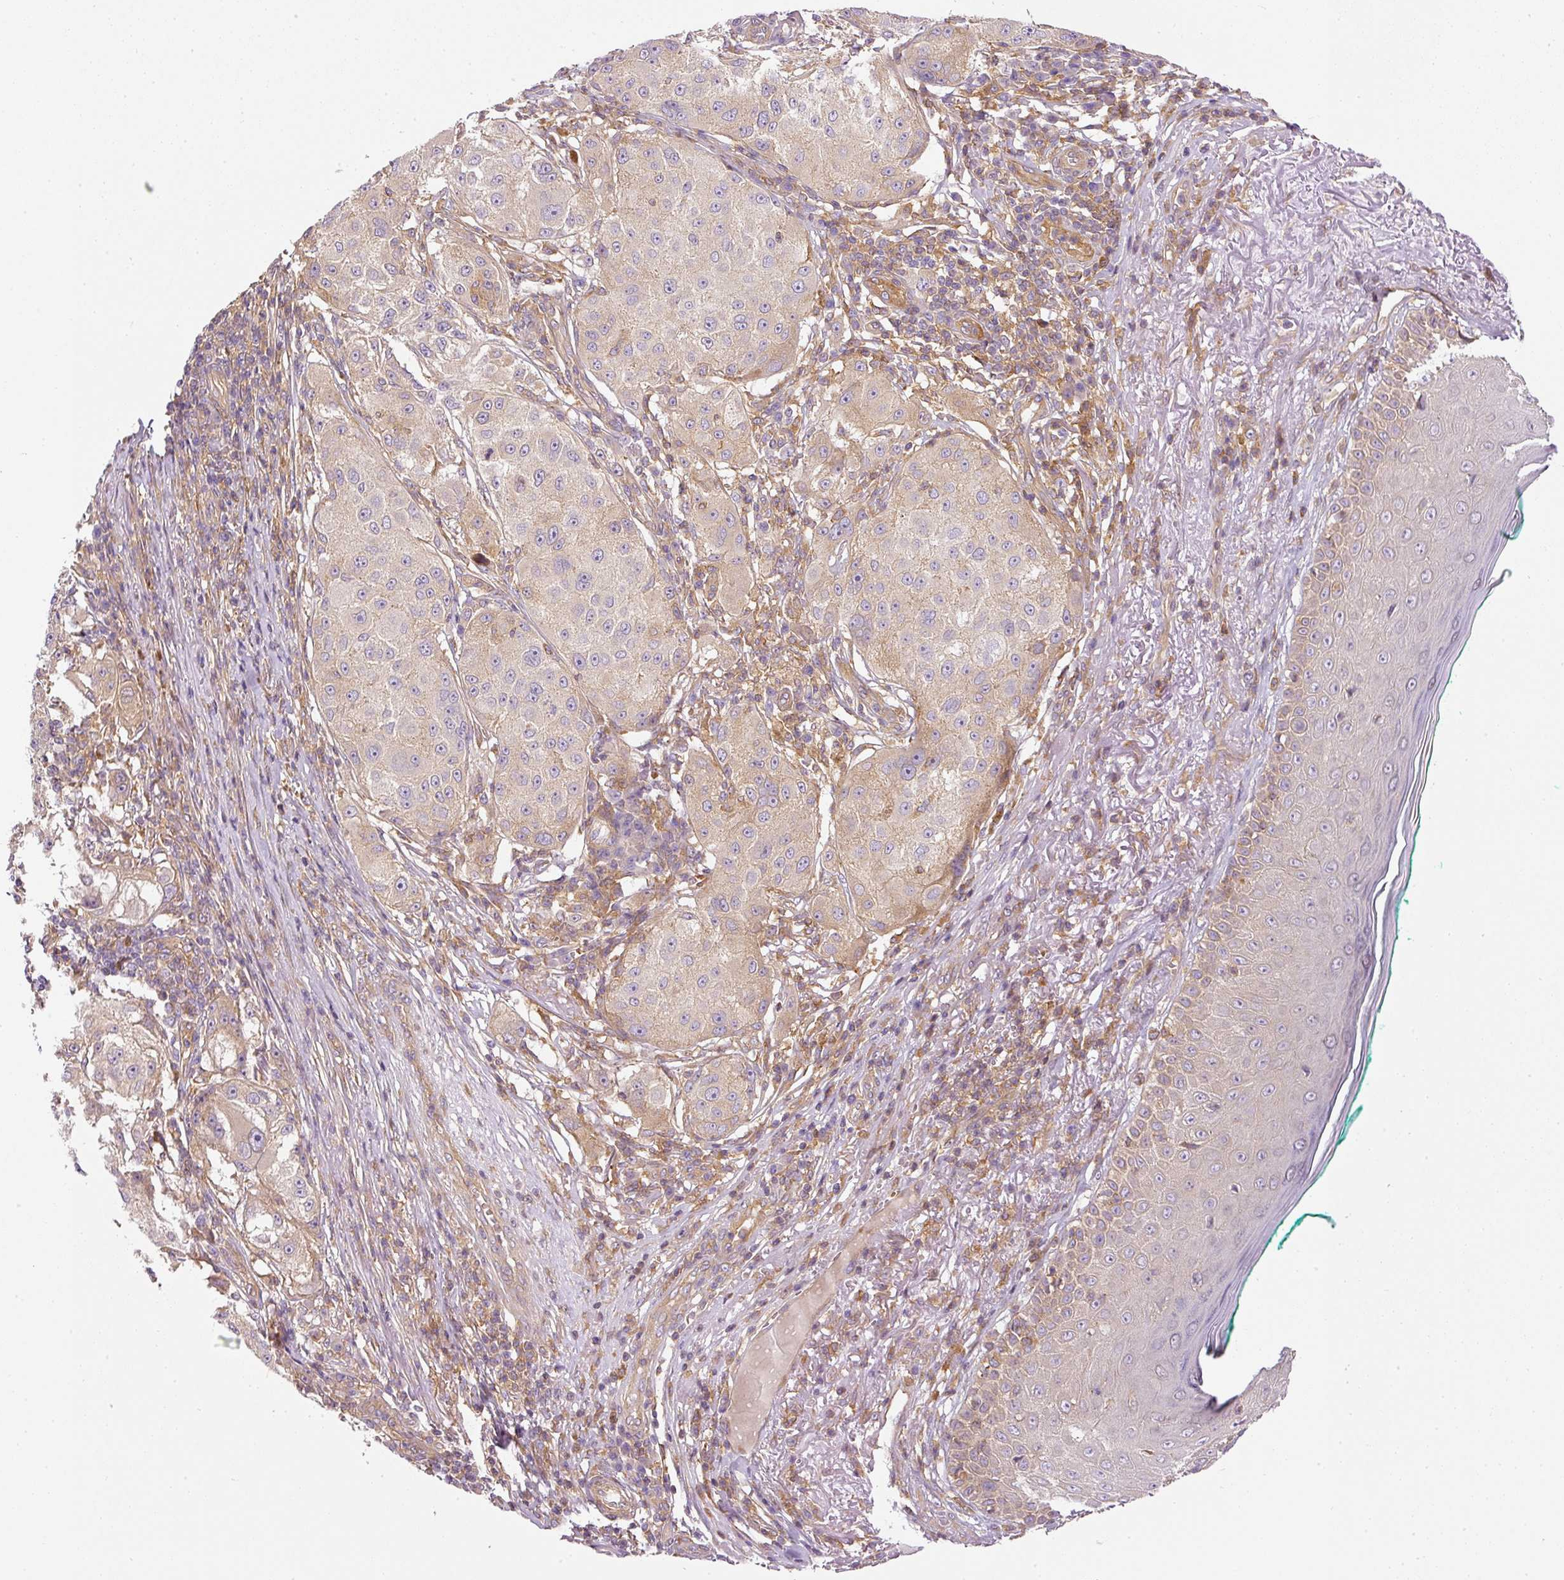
{"staining": {"intensity": "negative", "quantity": "none", "location": "none"}, "tissue": "melanoma", "cell_type": "Tumor cells", "image_type": "cancer", "snomed": [{"axis": "morphology", "description": "Necrosis, NOS"}, {"axis": "morphology", "description": "Malignant melanoma, NOS"}, {"axis": "topography", "description": "Skin"}], "caption": "Malignant melanoma stained for a protein using immunohistochemistry (IHC) displays no staining tumor cells.", "gene": "TBC1D2B", "patient": {"sex": "female", "age": 87}}